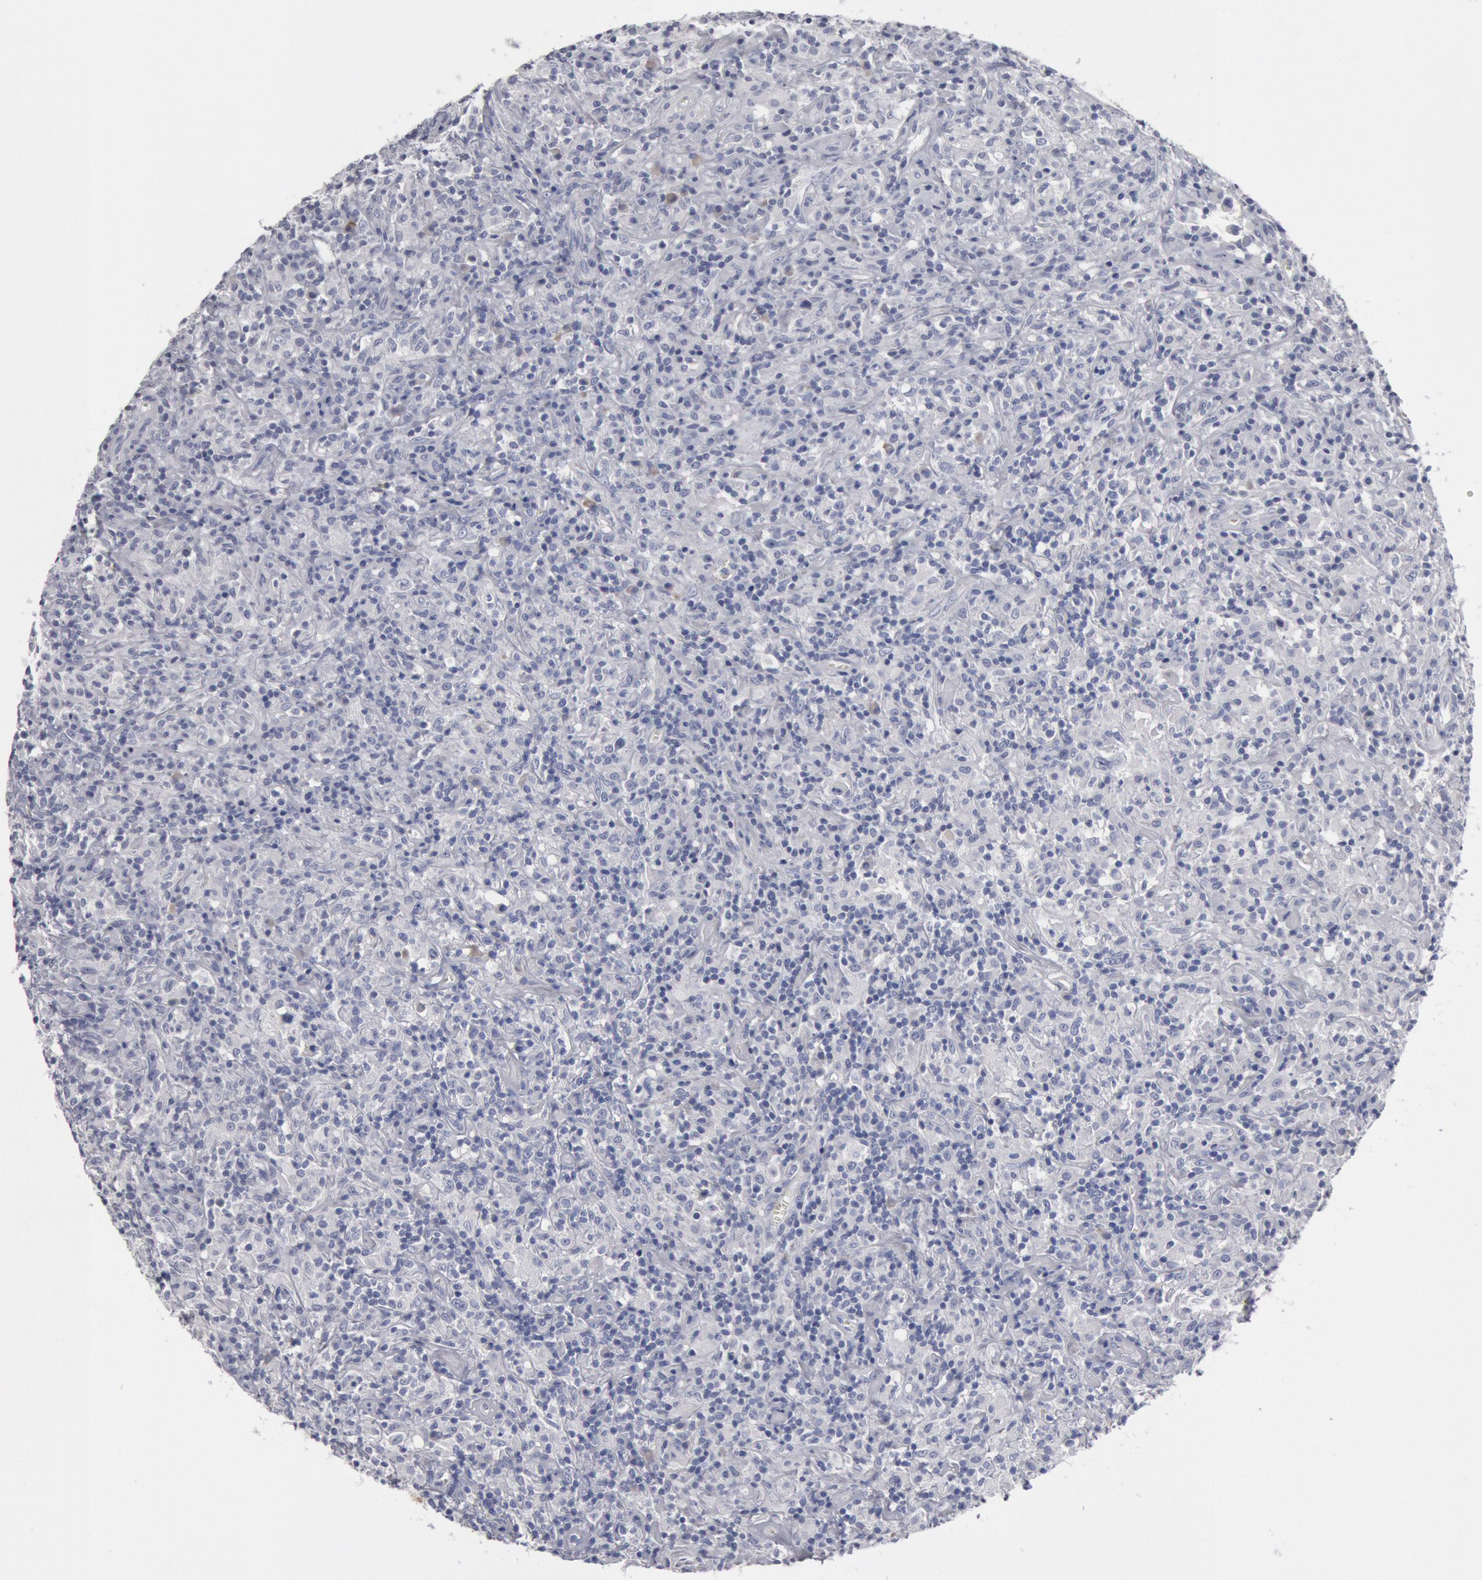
{"staining": {"intensity": "negative", "quantity": "none", "location": "none"}, "tissue": "lymphoma", "cell_type": "Tumor cells", "image_type": "cancer", "snomed": [{"axis": "morphology", "description": "Hodgkin's disease, NOS"}, {"axis": "topography", "description": "Lymph node"}], "caption": "This is a micrograph of immunohistochemistry staining of Hodgkin's disease, which shows no expression in tumor cells.", "gene": "FOXA2", "patient": {"sex": "male", "age": 46}}